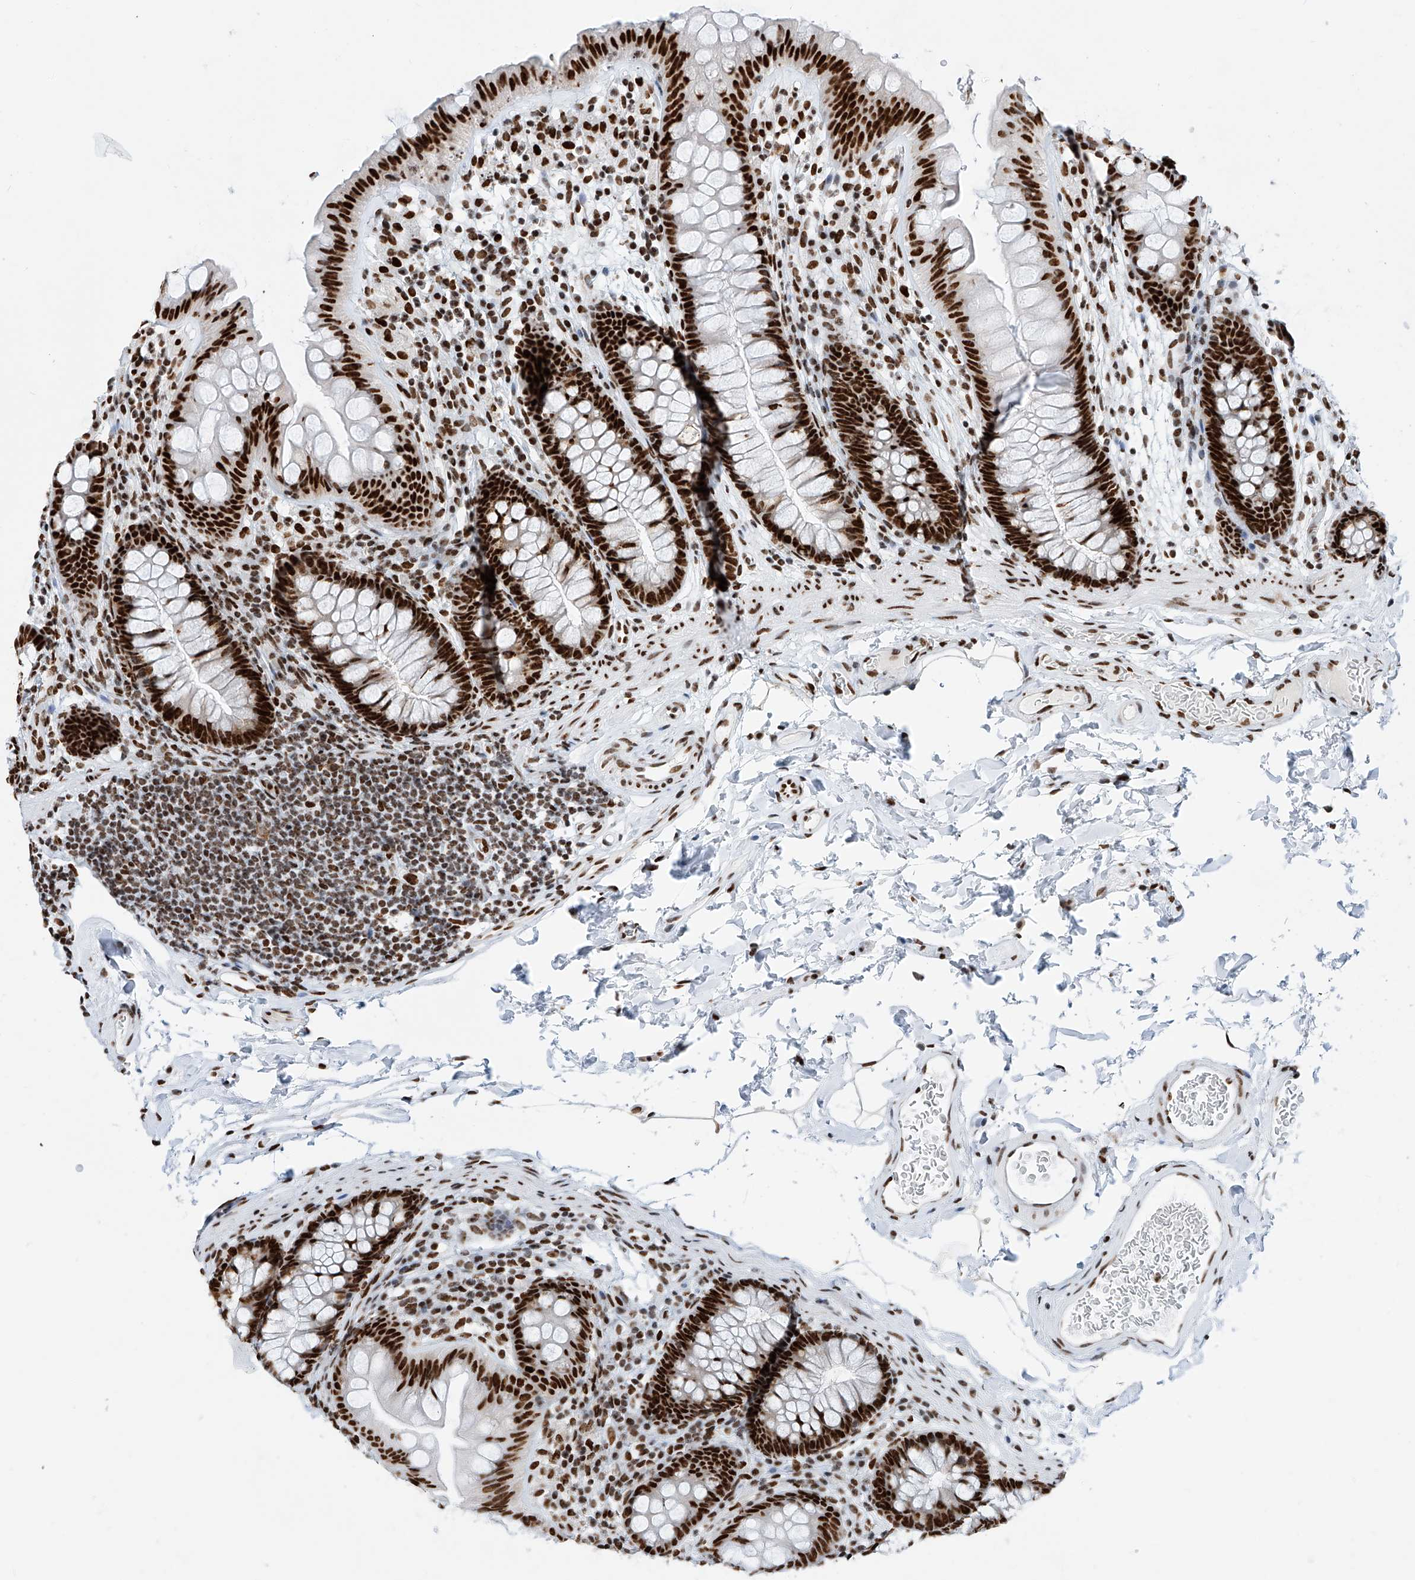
{"staining": {"intensity": "strong", "quantity": ">75%", "location": "nuclear"}, "tissue": "colon", "cell_type": "Endothelial cells", "image_type": "normal", "snomed": [{"axis": "morphology", "description": "Normal tissue, NOS"}, {"axis": "topography", "description": "Colon"}], "caption": "Immunohistochemical staining of benign human colon shows >75% levels of strong nuclear protein expression in approximately >75% of endothelial cells.", "gene": "SRSF6", "patient": {"sex": "female", "age": 62}}